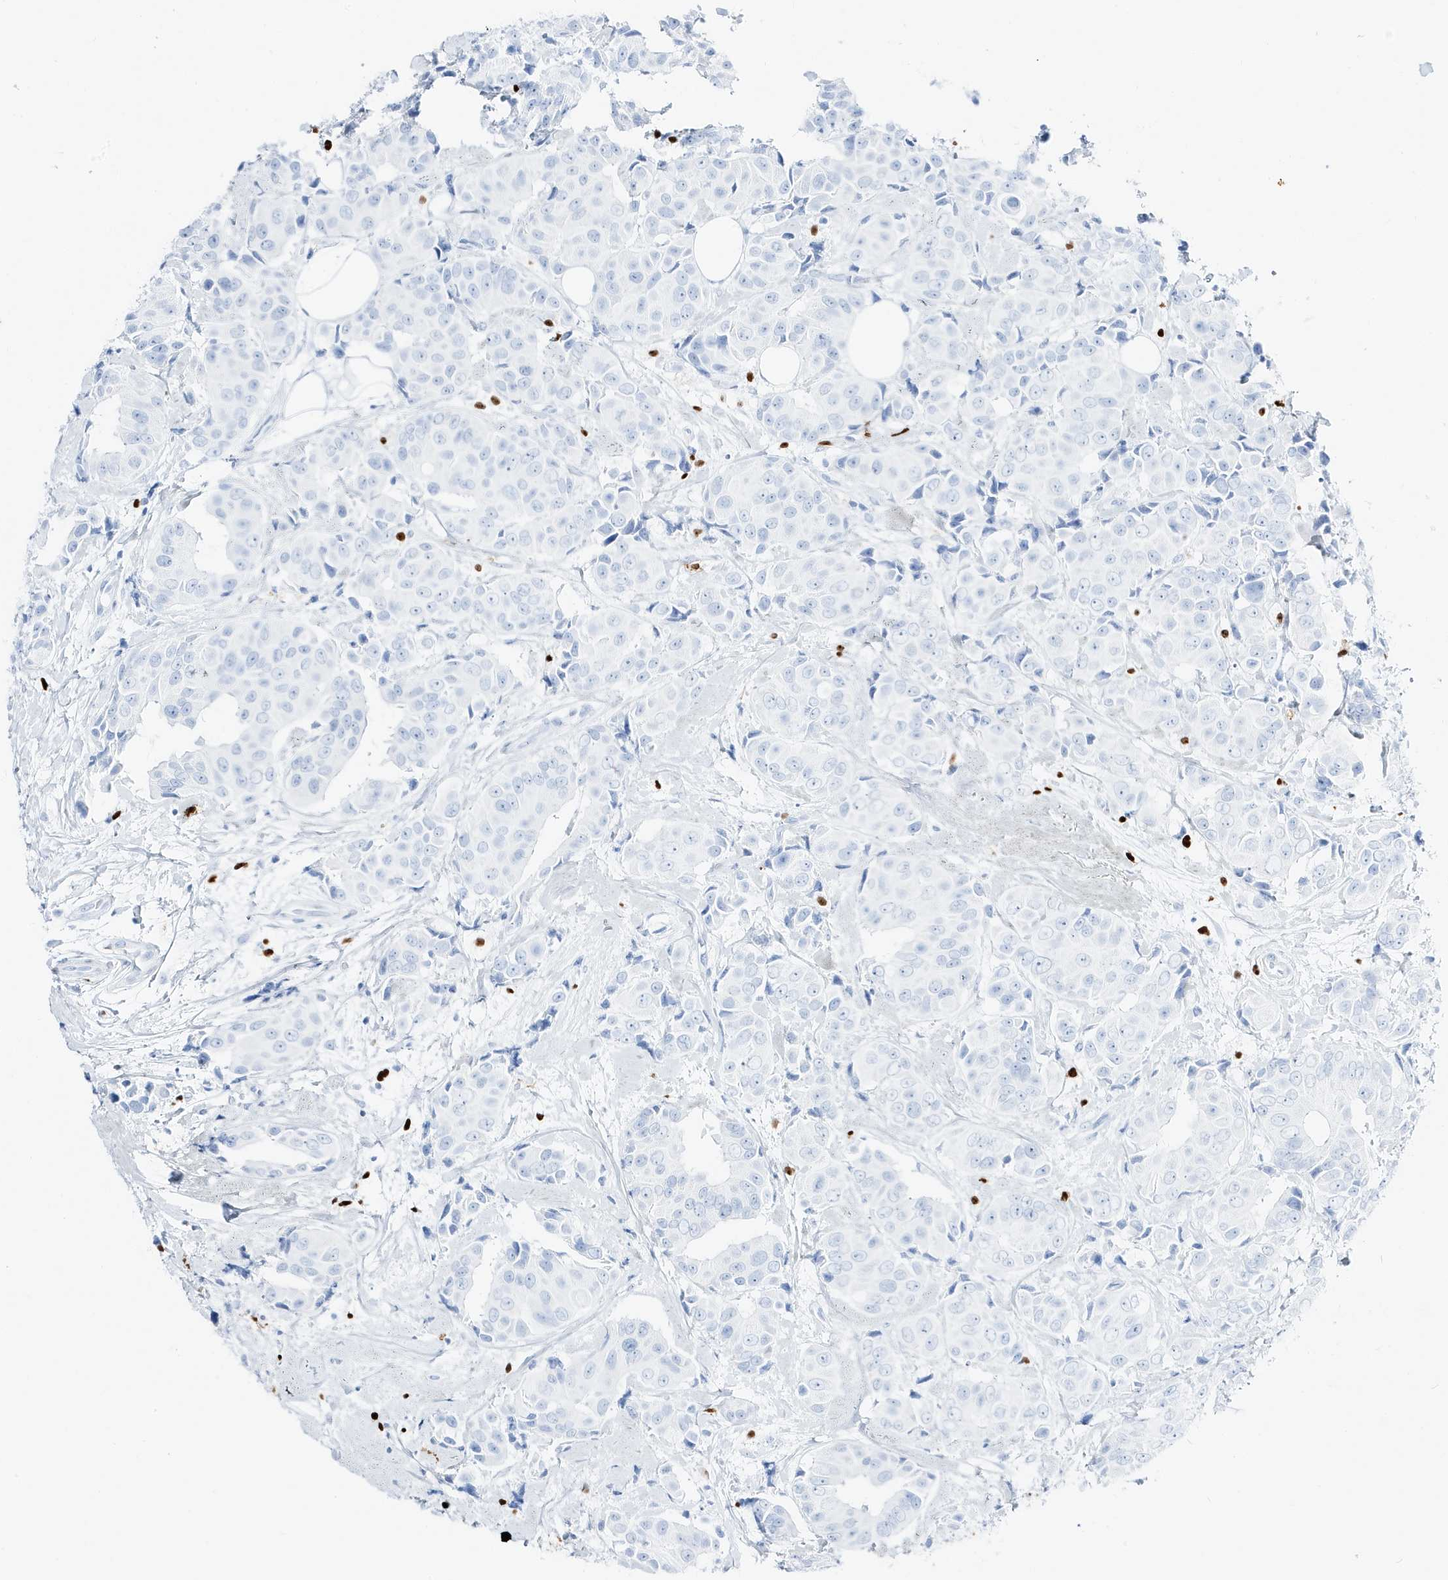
{"staining": {"intensity": "negative", "quantity": "none", "location": "none"}, "tissue": "breast cancer", "cell_type": "Tumor cells", "image_type": "cancer", "snomed": [{"axis": "morphology", "description": "Normal tissue, NOS"}, {"axis": "morphology", "description": "Duct carcinoma"}, {"axis": "topography", "description": "Breast"}], "caption": "Histopathology image shows no significant protein positivity in tumor cells of breast cancer (intraductal carcinoma).", "gene": "MNDA", "patient": {"sex": "female", "age": 39}}